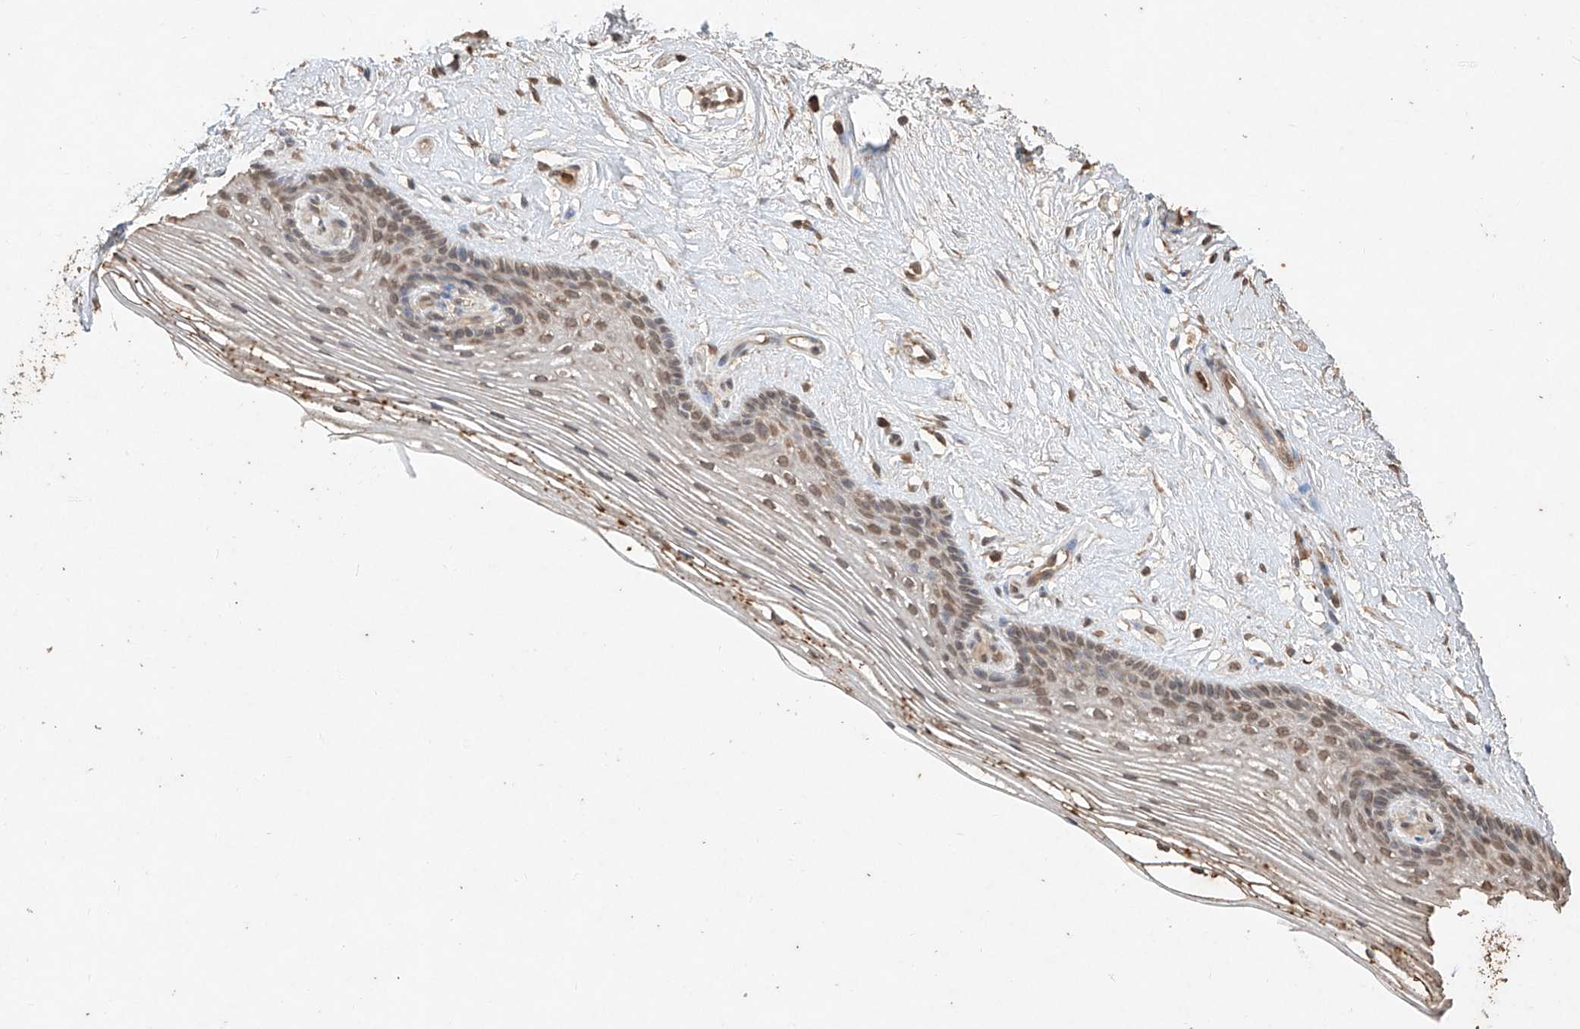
{"staining": {"intensity": "moderate", "quantity": "25%-75%", "location": "cytoplasmic/membranous"}, "tissue": "vagina", "cell_type": "Squamous epithelial cells", "image_type": "normal", "snomed": [{"axis": "morphology", "description": "Normal tissue, NOS"}, {"axis": "topography", "description": "Vagina"}], "caption": "Vagina stained with IHC shows moderate cytoplasmic/membranous staining in about 25%-75% of squamous epithelial cells.", "gene": "ELOVL1", "patient": {"sex": "female", "age": 46}}